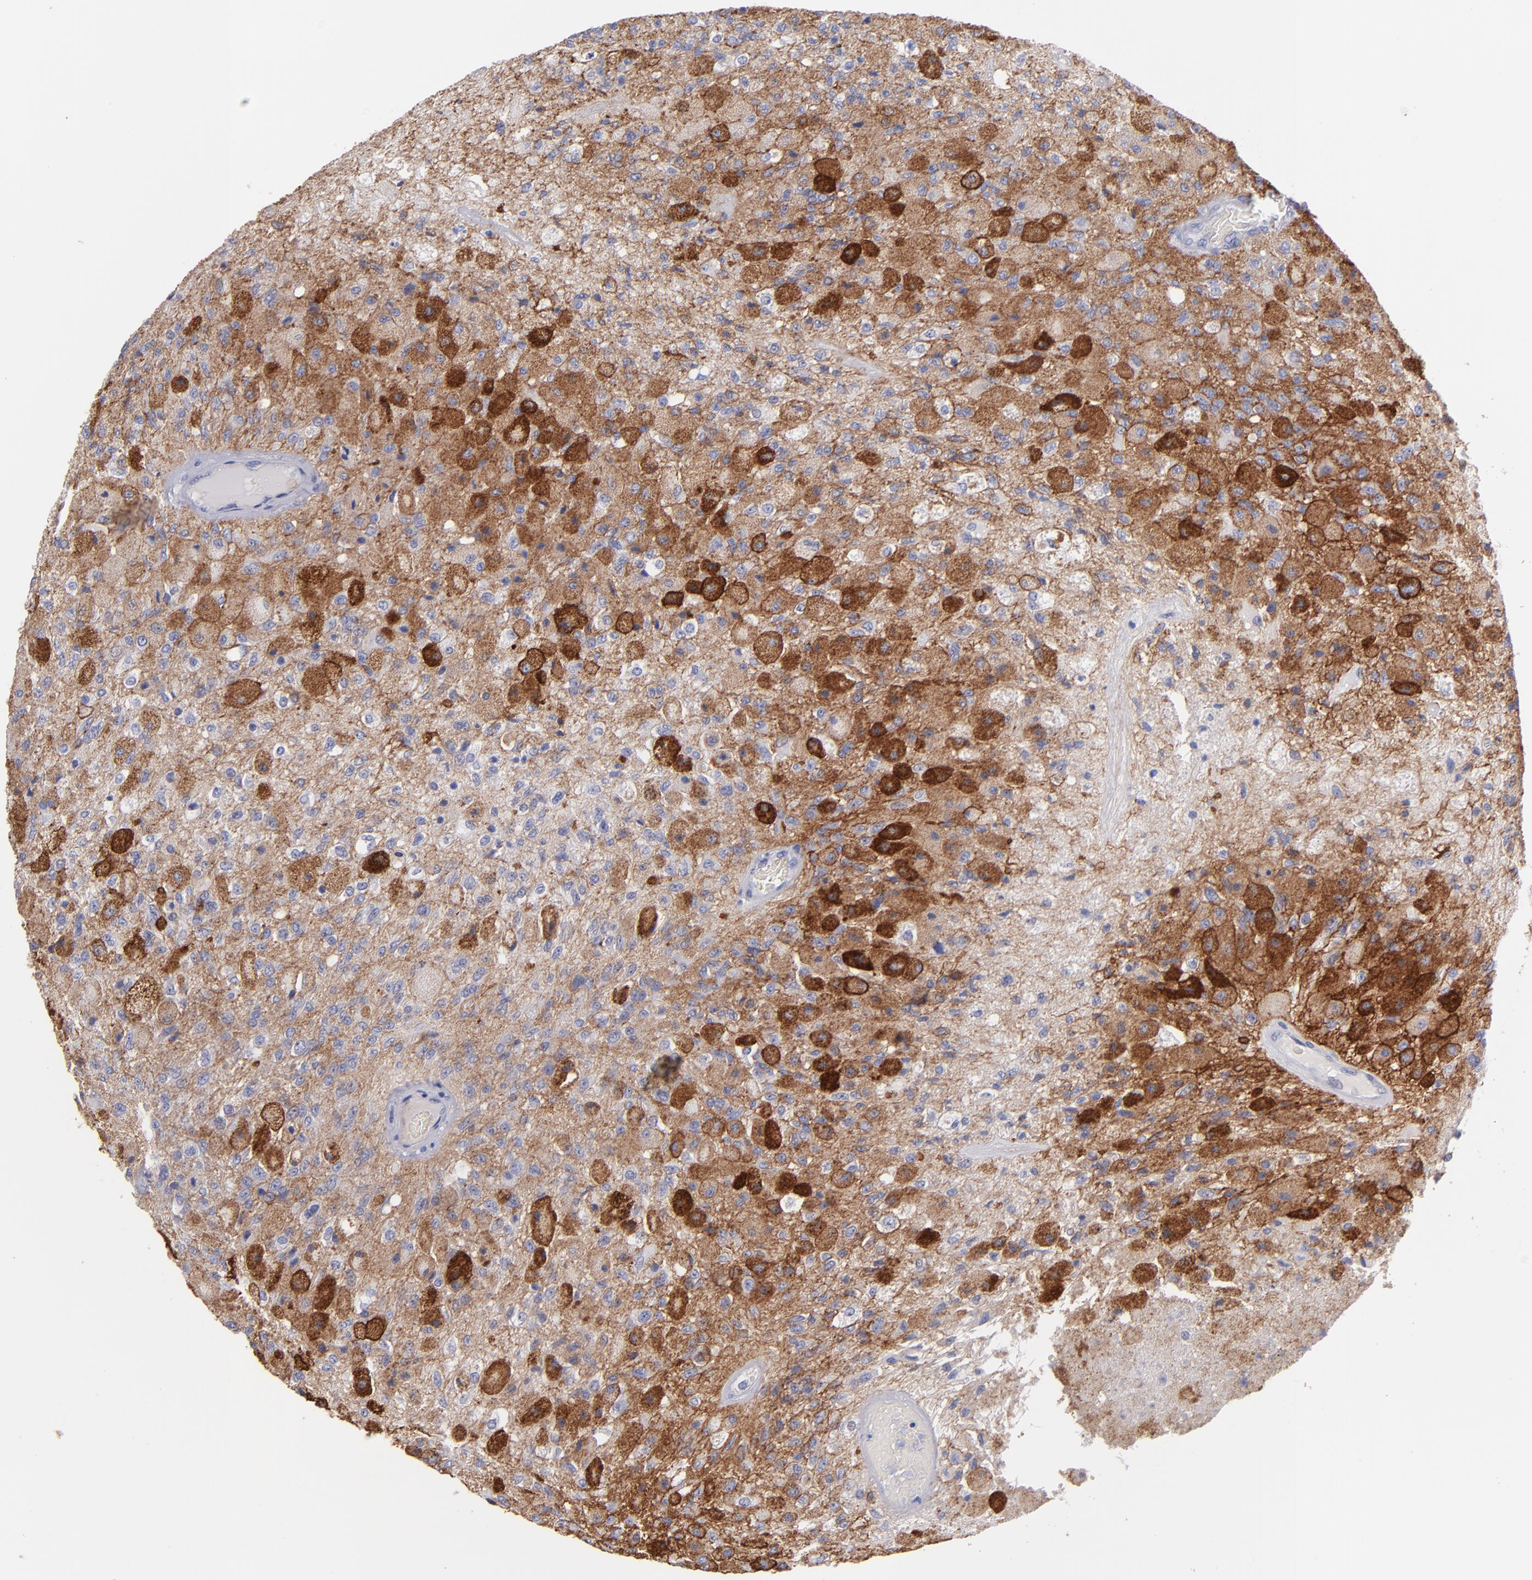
{"staining": {"intensity": "strong", "quantity": ">75%", "location": "cytoplasmic/membranous"}, "tissue": "glioma", "cell_type": "Tumor cells", "image_type": "cancer", "snomed": [{"axis": "morphology", "description": "Normal tissue, NOS"}, {"axis": "morphology", "description": "Glioma, malignant, High grade"}, {"axis": "topography", "description": "Cerebral cortex"}], "caption": "Malignant high-grade glioma stained for a protein shows strong cytoplasmic/membranous positivity in tumor cells.", "gene": "AHNAK2", "patient": {"sex": "male", "age": 77}}